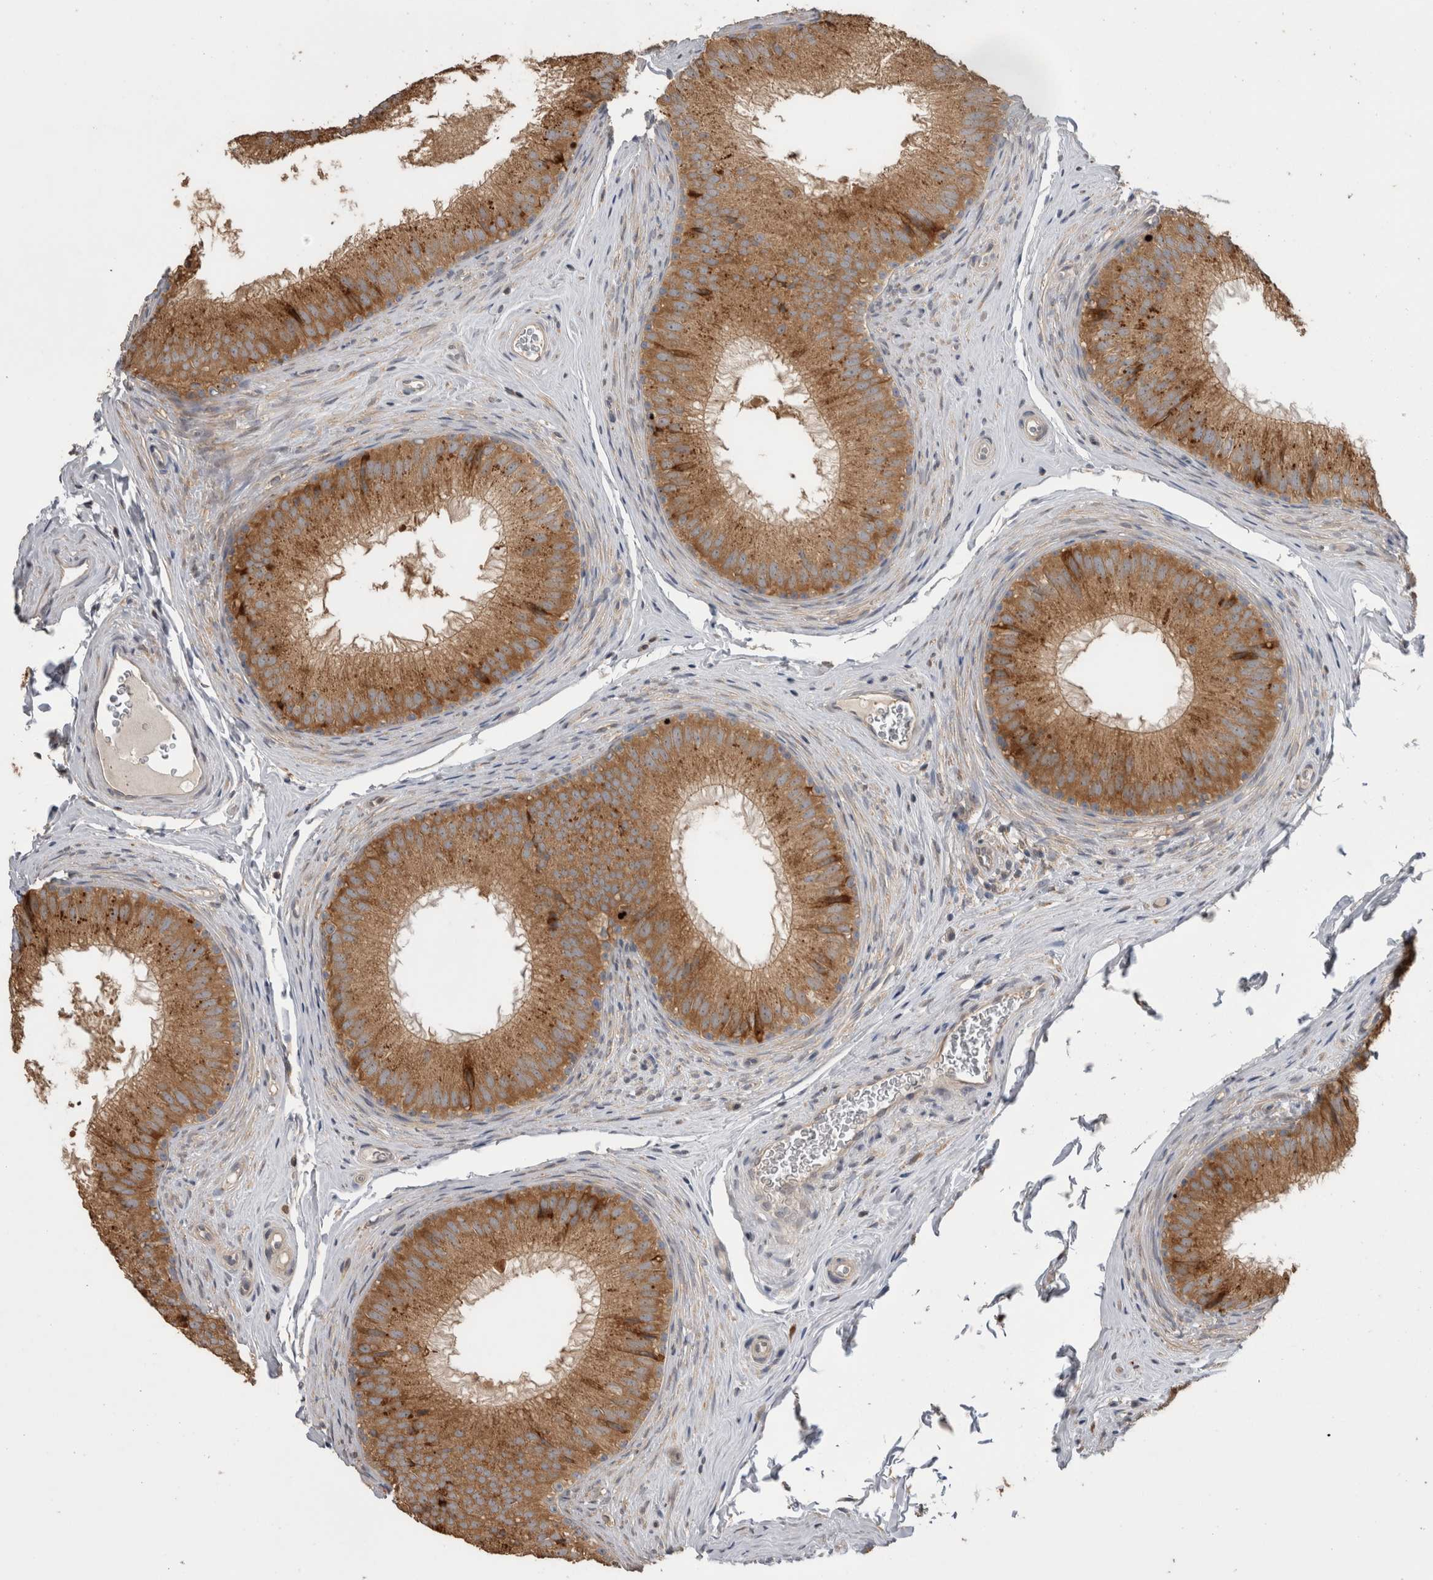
{"staining": {"intensity": "moderate", "quantity": ">75%", "location": "cytoplasmic/membranous"}, "tissue": "epididymis", "cell_type": "Glandular cells", "image_type": "normal", "snomed": [{"axis": "morphology", "description": "Normal tissue, NOS"}, {"axis": "topography", "description": "Epididymis"}], "caption": "Human epididymis stained for a protein (brown) shows moderate cytoplasmic/membranous positive expression in approximately >75% of glandular cells.", "gene": "TBCE", "patient": {"sex": "male", "age": 32}}